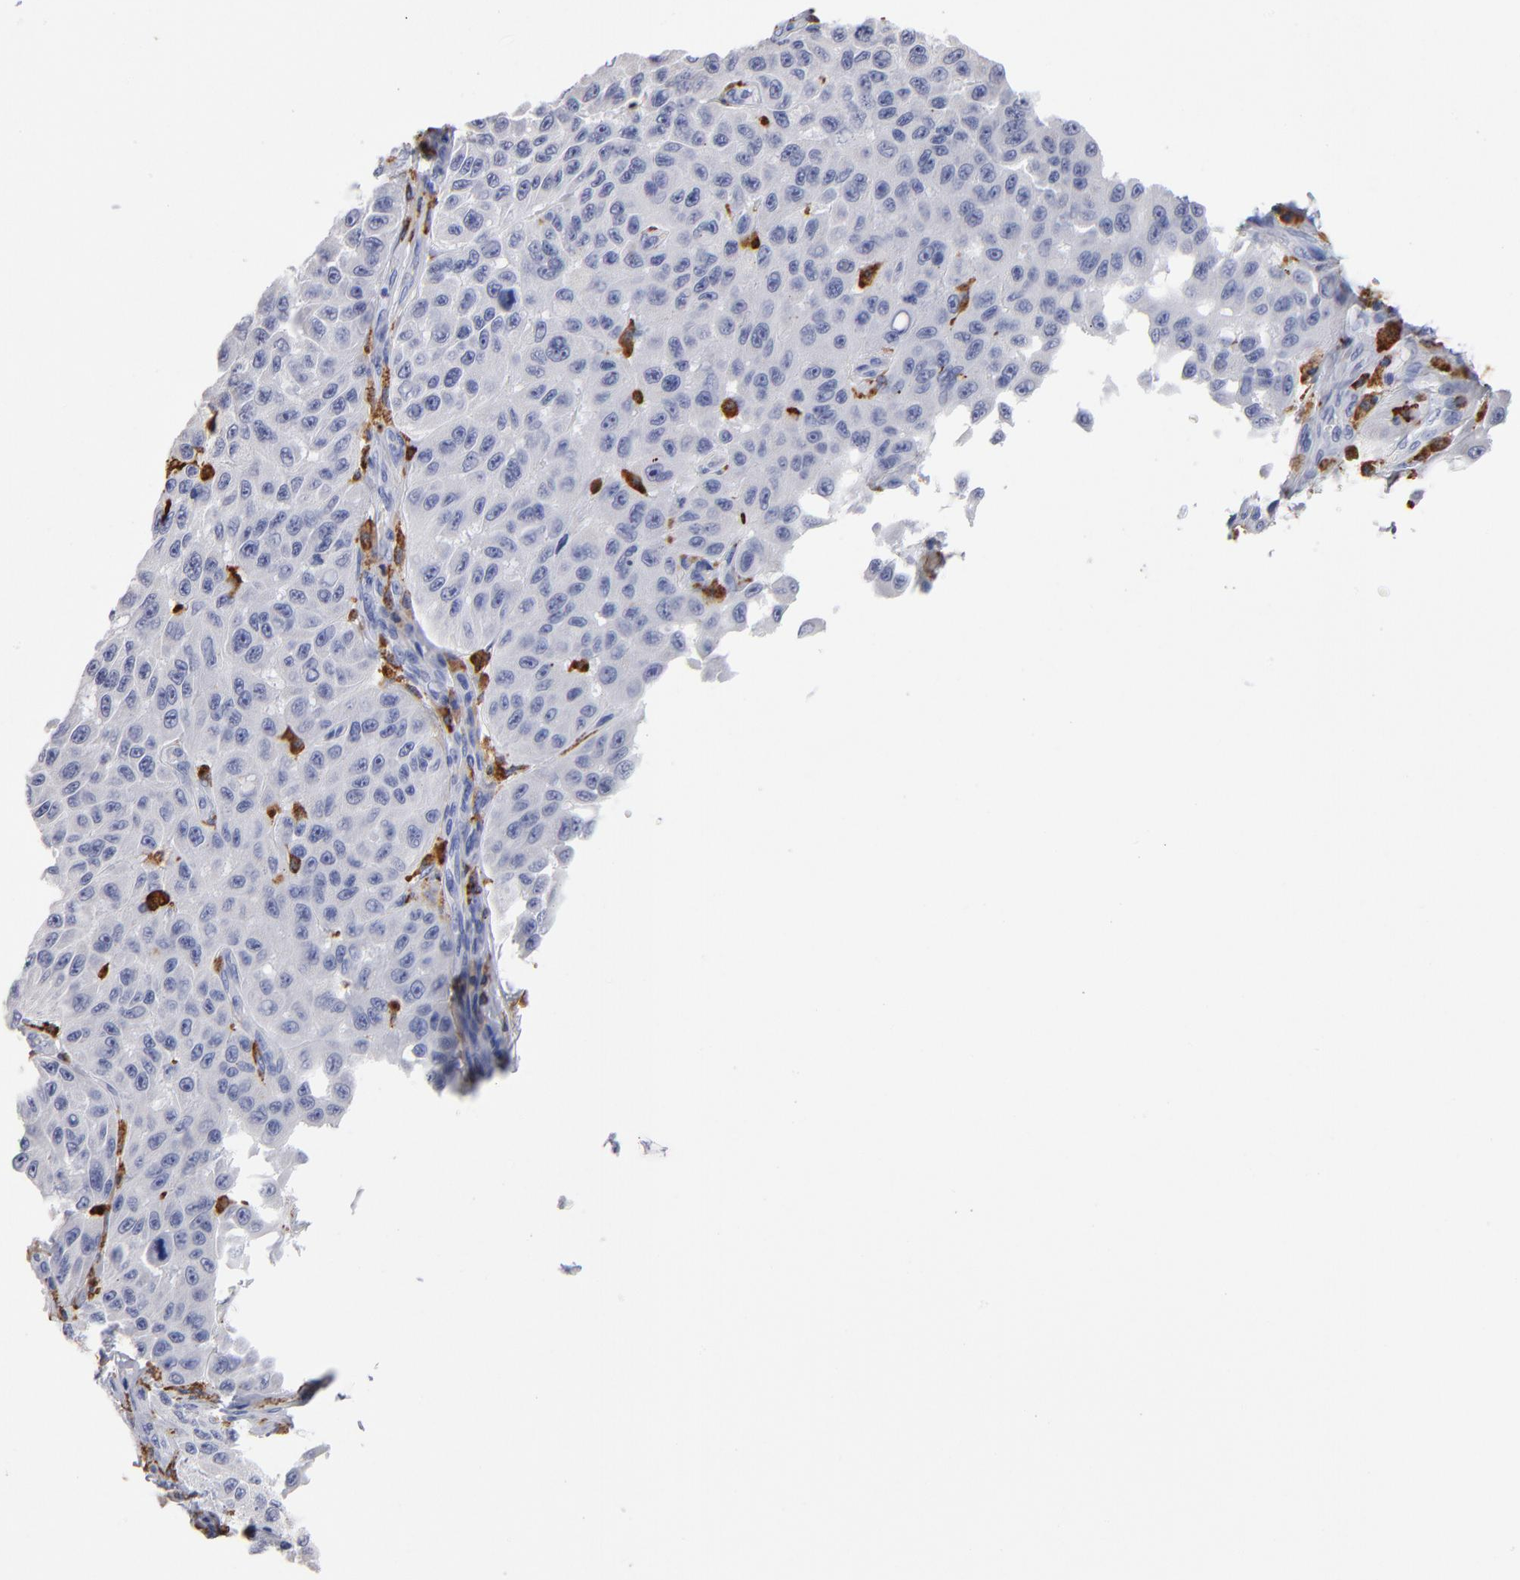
{"staining": {"intensity": "negative", "quantity": "none", "location": "none"}, "tissue": "melanoma", "cell_type": "Tumor cells", "image_type": "cancer", "snomed": [{"axis": "morphology", "description": "Malignant melanoma, NOS"}, {"axis": "topography", "description": "Skin"}], "caption": "Photomicrograph shows no significant protein staining in tumor cells of malignant melanoma.", "gene": "CD180", "patient": {"sex": "male", "age": 30}}